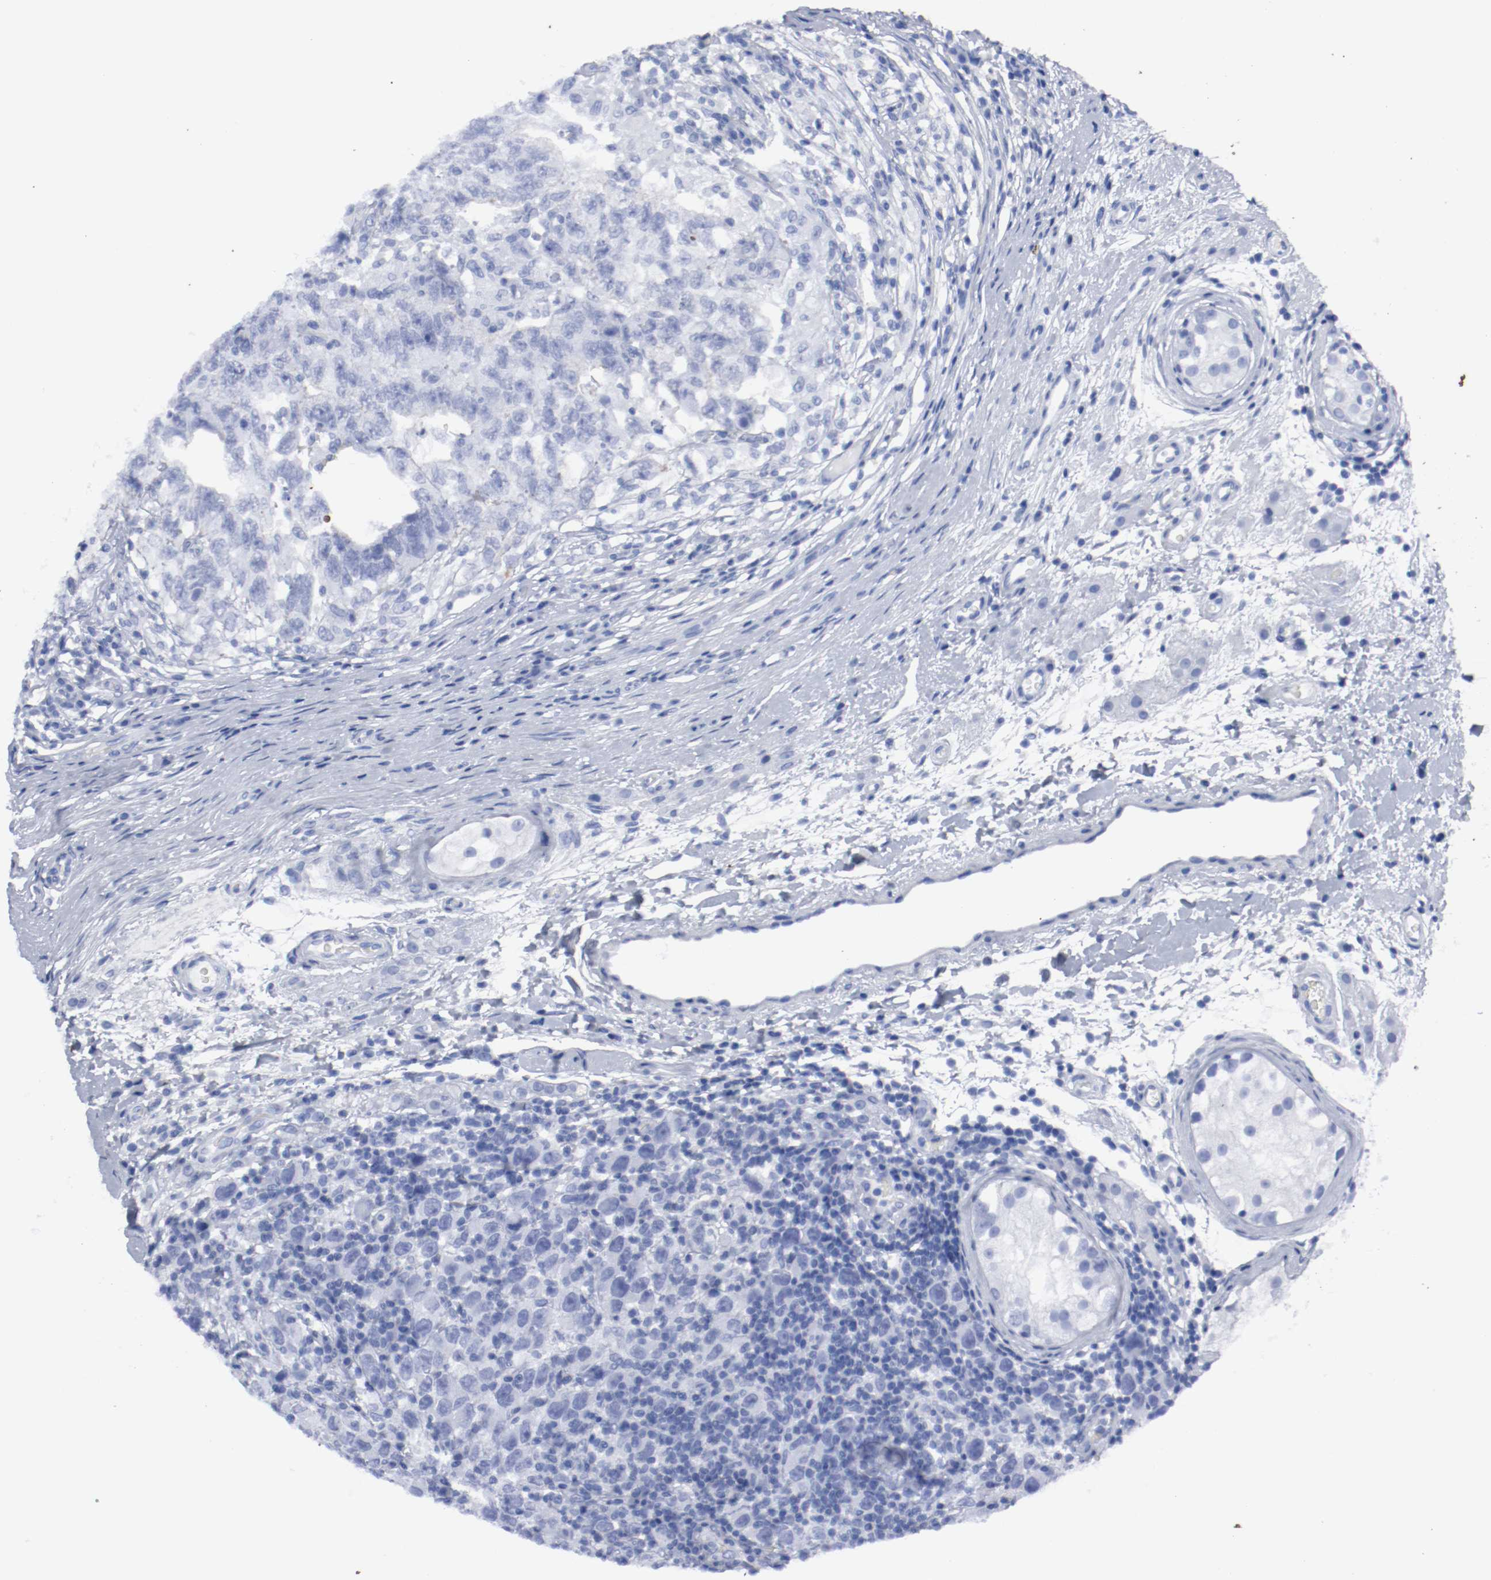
{"staining": {"intensity": "negative", "quantity": "none", "location": "none"}, "tissue": "testis cancer", "cell_type": "Tumor cells", "image_type": "cancer", "snomed": [{"axis": "morphology", "description": "Carcinoma, Embryonal, NOS"}, {"axis": "topography", "description": "Testis"}], "caption": "DAB (3,3'-diaminobenzidine) immunohistochemical staining of human testis cancer (embryonal carcinoma) reveals no significant staining in tumor cells.", "gene": "TSPAN6", "patient": {"sex": "male", "age": 21}}